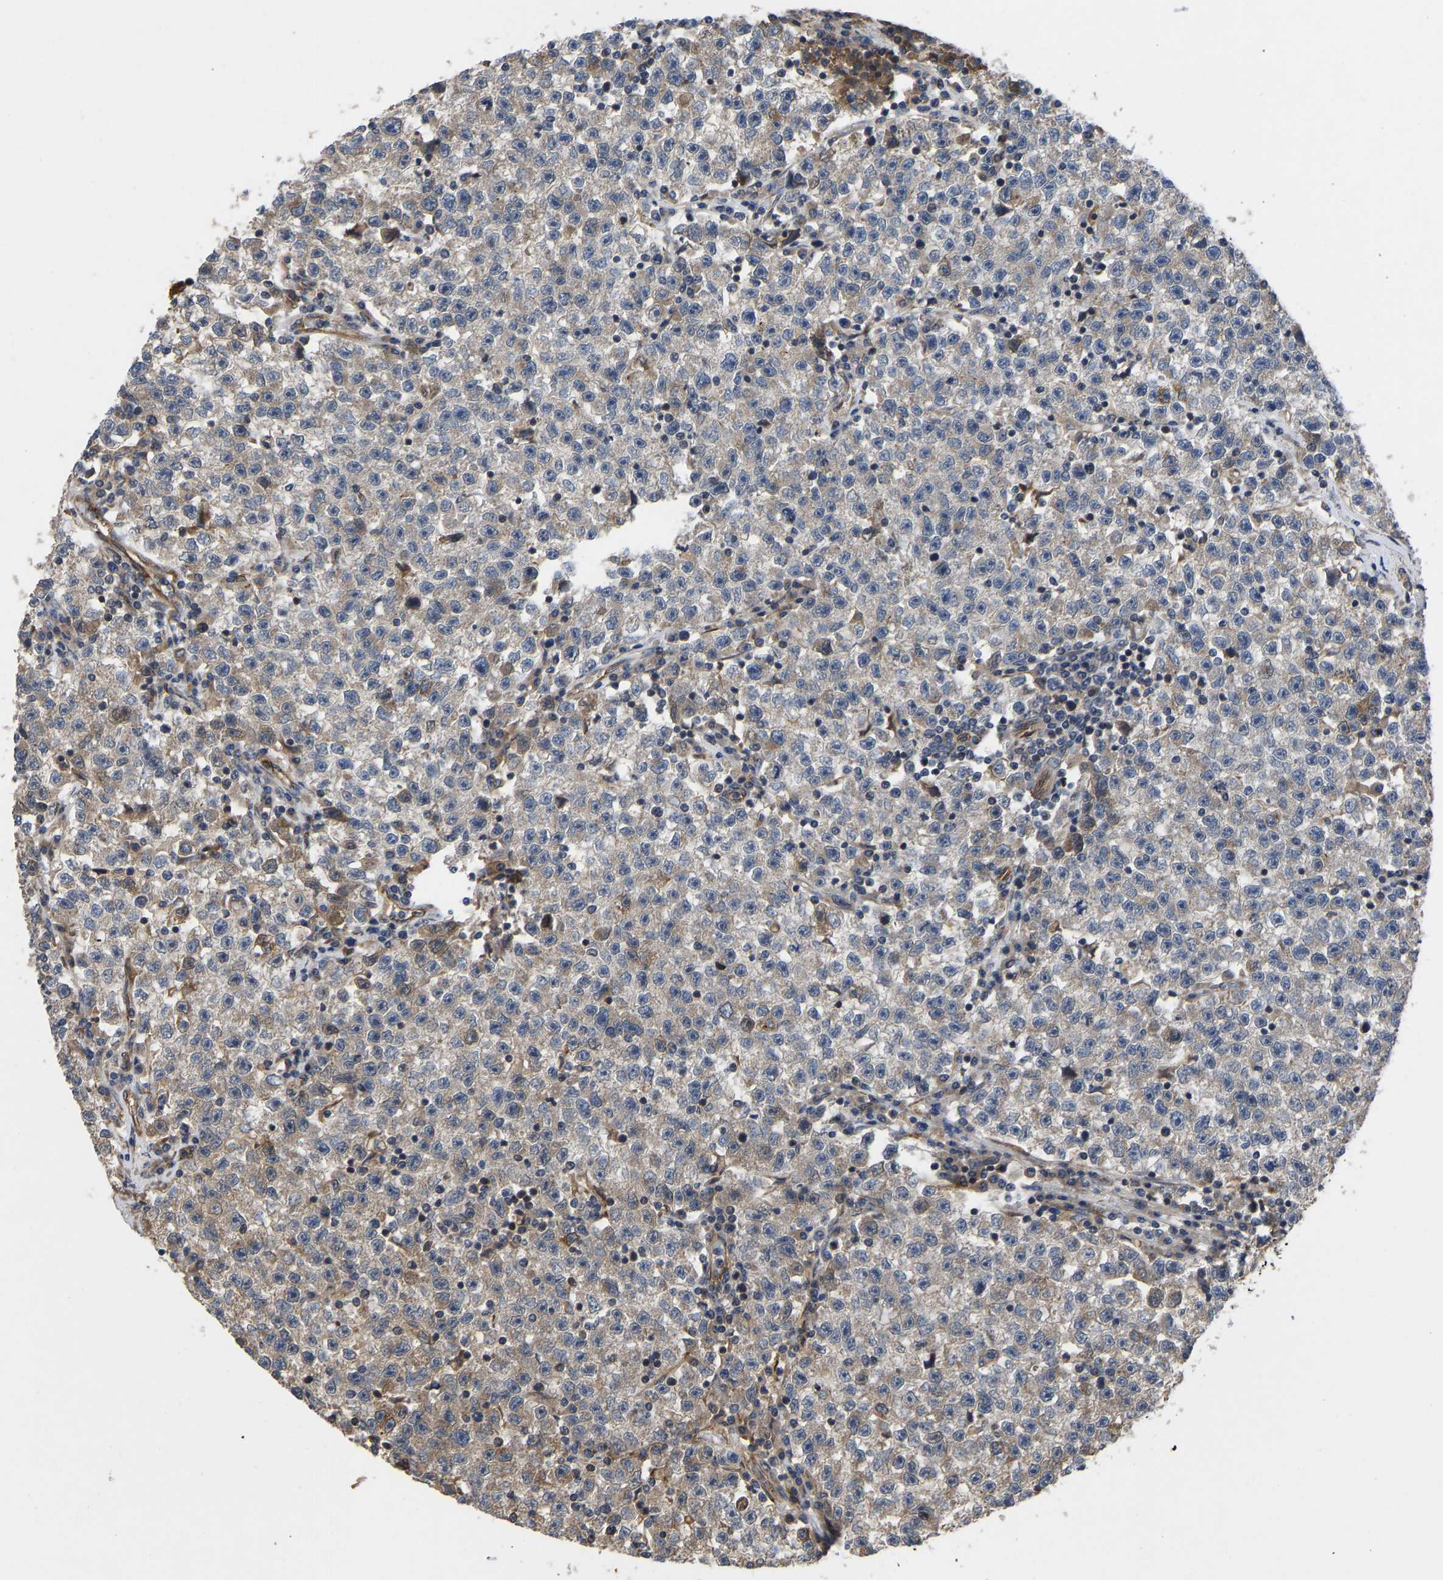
{"staining": {"intensity": "weak", "quantity": "<25%", "location": "cytoplasmic/membranous"}, "tissue": "testis cancer", "cell_type": "Tumor cells", "image_type": "cancer", "snomed": [{"axis": "morphology", "description": "Seminoma, NOS"}, {"axis": "topography", "description": "Testis"}], "caption": "Testis seminoma was stained to show a protein in brown. There is no significant staining in tumor cells. (Stains: DAB IHC with hematoxylin counter stain, Microscopy: brightfield microscopy at high magnification).", "gene": "FRRS1", "patient": {"sex": "male", "age": 22}}